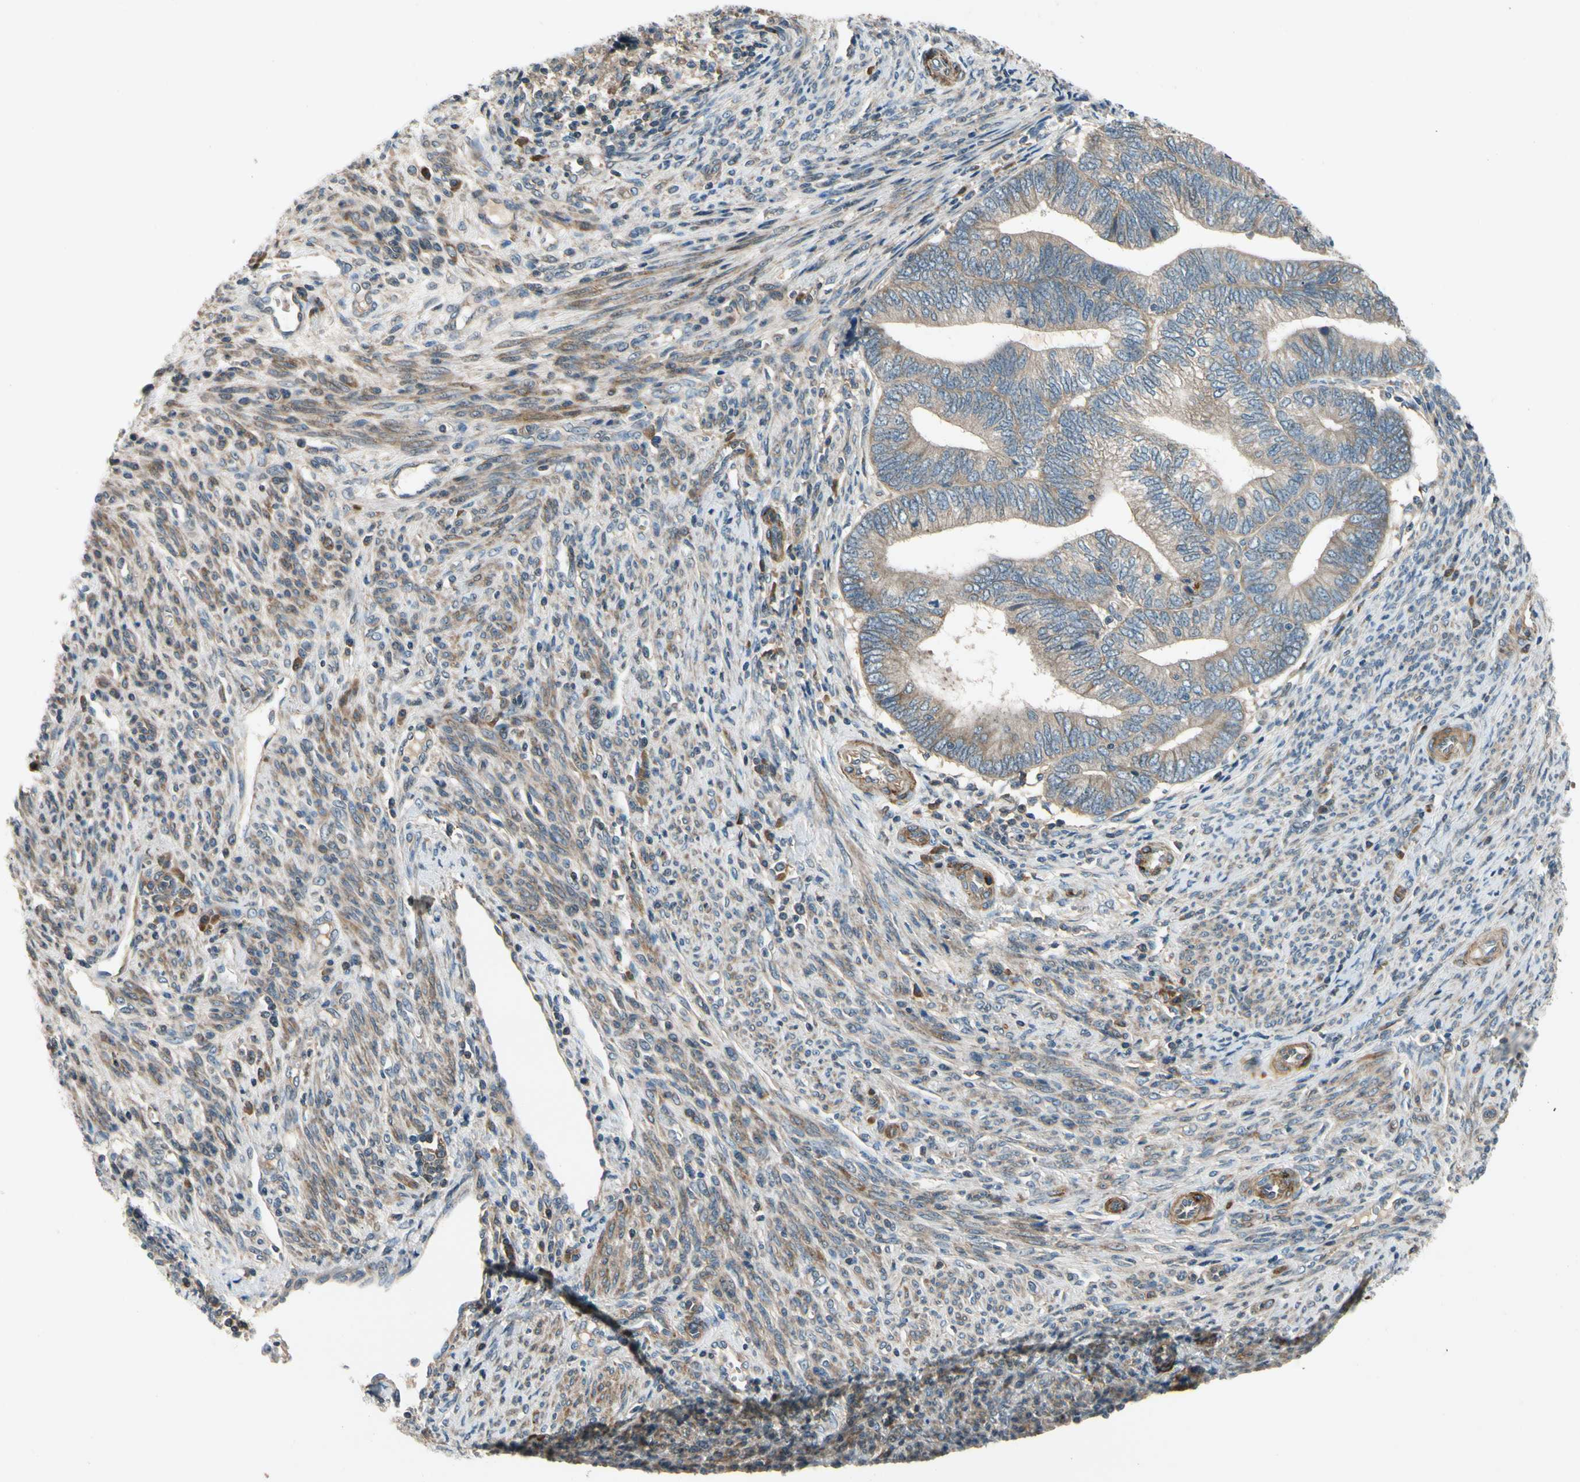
{"staining": {"intensity": "moderate", "quantity": ">75%", "location": "cytoplasmic/membranous"}, "tissue": "endometrial cancer", "cell_type": "Tumor cells", "image_type": "cancer", "snomed": [{"axis": "morphology", "description": "Adenocarcinoma, NOS"}, {"axis": "topography", "description": "Uterus"}, {"axis": "topography", "description": "Endometrium"}], "caption": "Protein expression analysis of human endometrial cancer (adenocarcinoma) reveals moderate cytoplasmic/membranous positivity in approximately >75% of tumor cells. The staining is performed using DAB brown chromogen to label protein expression. The nuclei are counter-stained blue using hematoxylin.", "gene": "MST1R", "patient": {"sex": "female", "age": 70}}